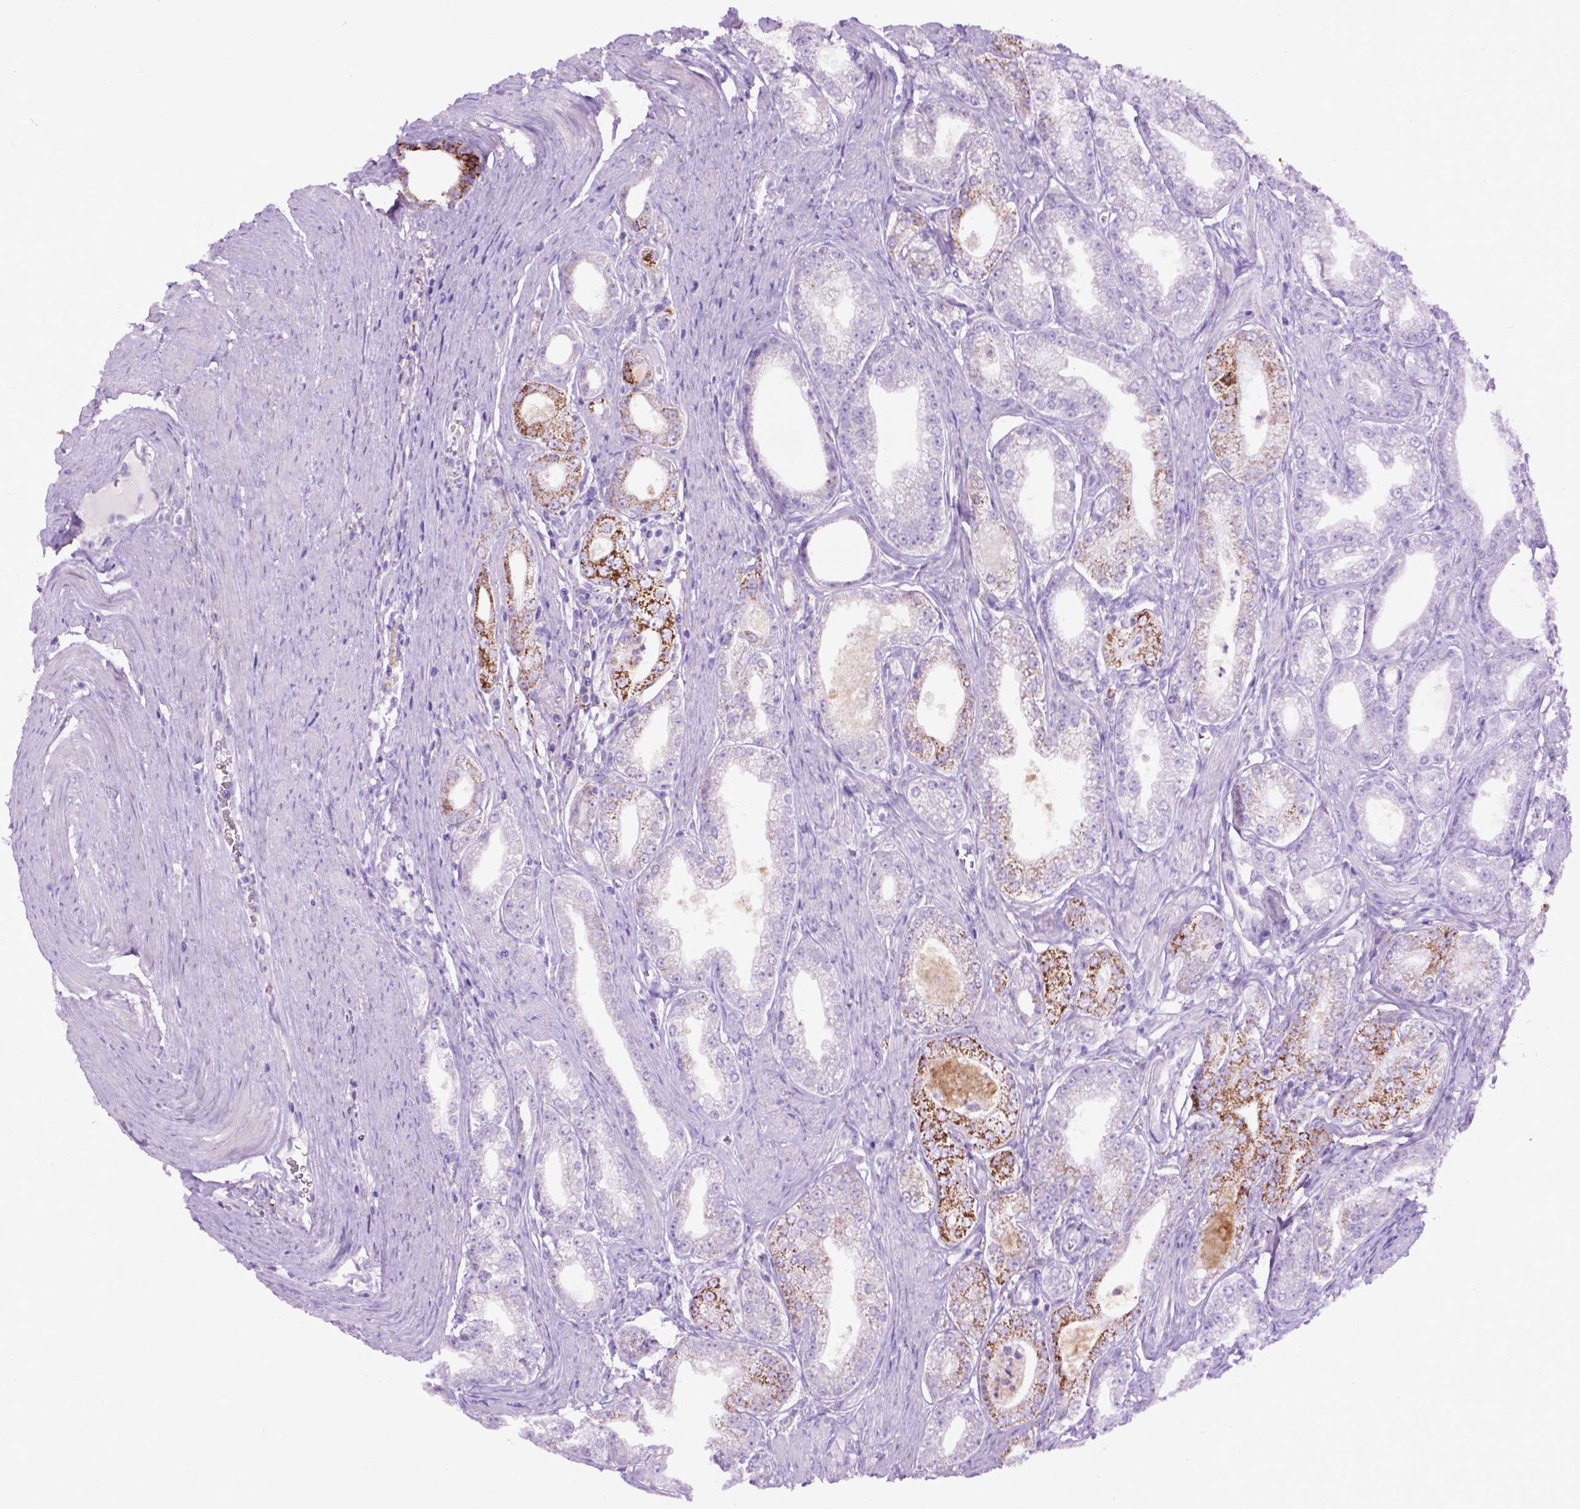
{"staining": {"intensity": "weak", "quantity": "<25%", "location": "cytoplasmic/membranous"}, "tissue": "prostate cancer", "cell_type": "Tumor cells", "image_type": "cancer", "snomed": [{"axis": "morphology", "description": "Adenocarcinoma, NOS"}, {"axis": "topography", "description": "Prostate"}], "caption": "The histopathology image exhibits no significant positivity in tumor cells of prostate adenocarcinoma.", "gene": "TMEM132E", "patient": {"sex": "male", "age": 71}}